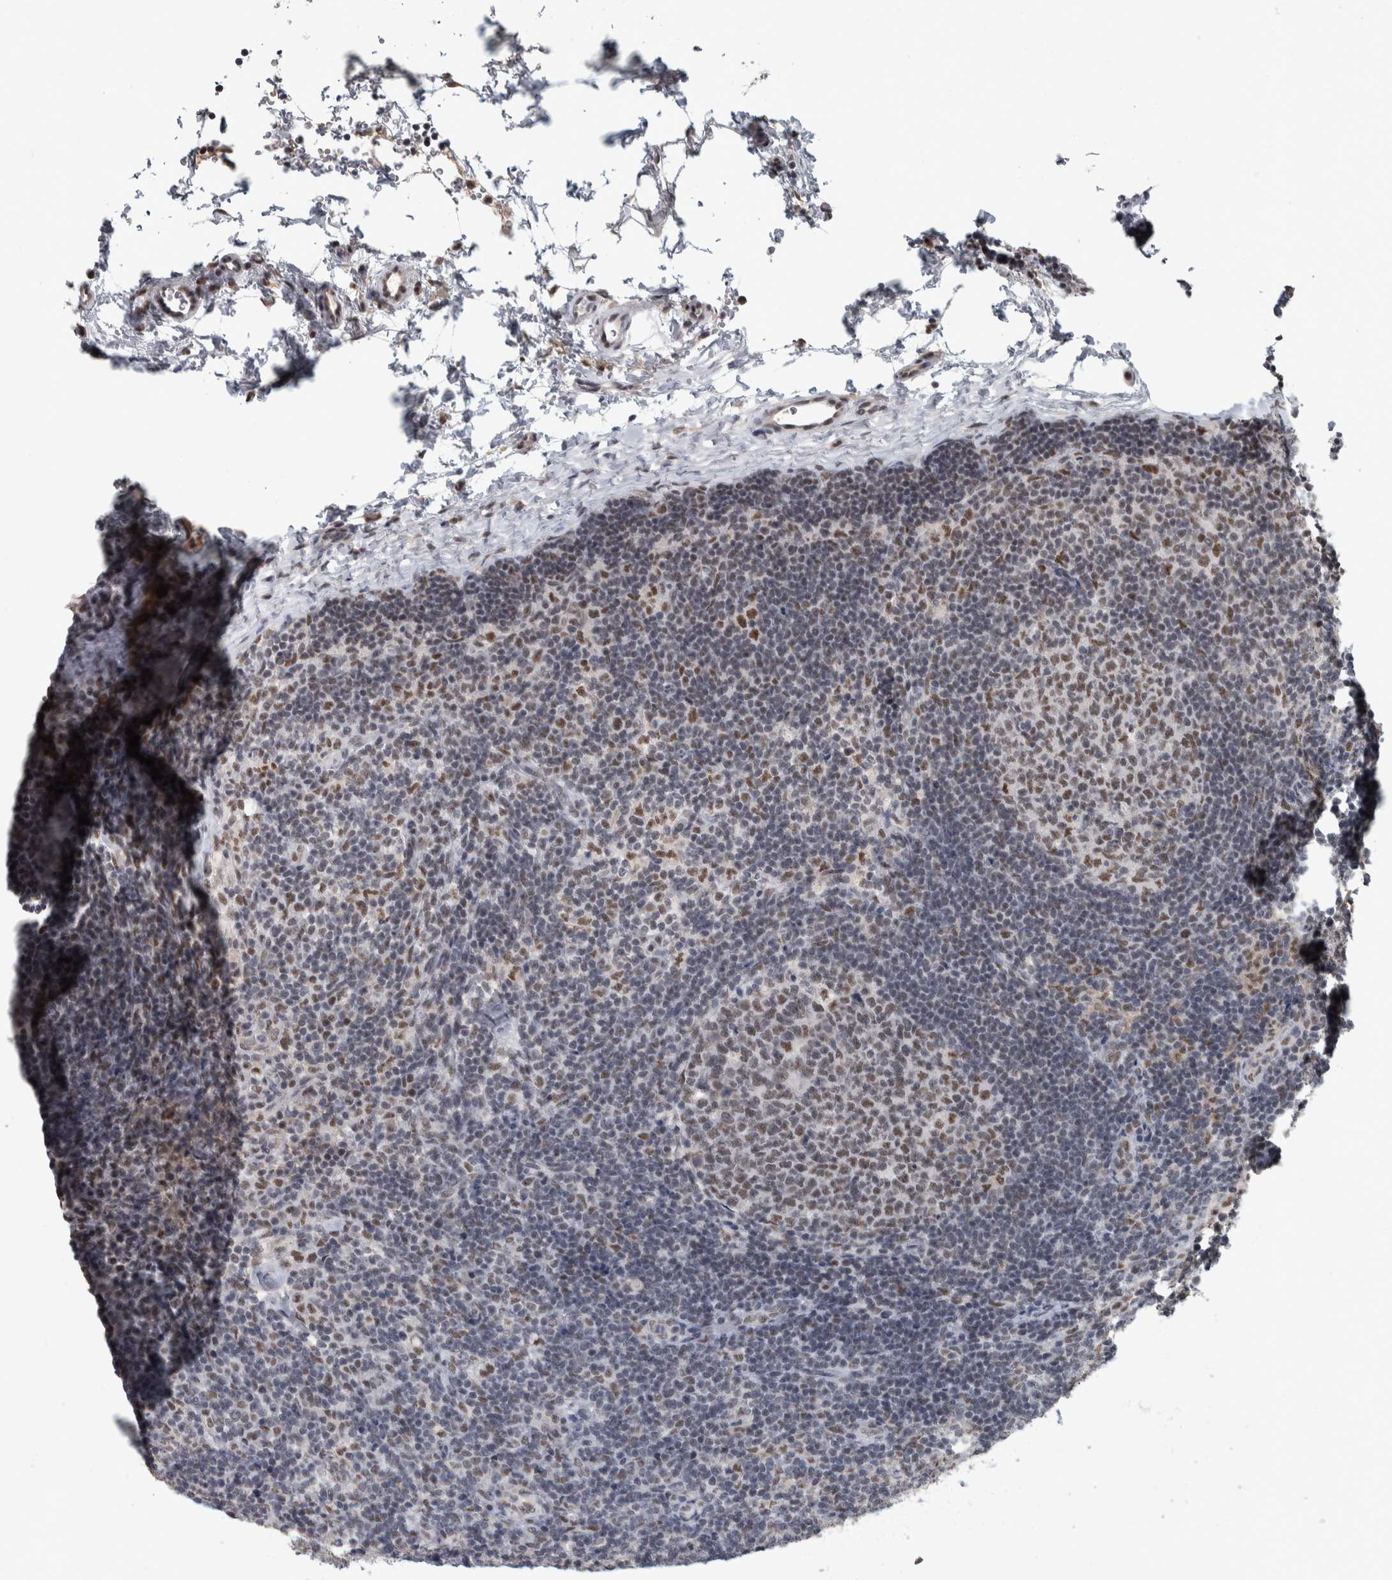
{"staining": {"intensity": "moderate", "quantity": ">75%", "location": "nuclear"}, "tissue": "lymph node", "cell_type": "Germinal center cells", "image_type": "normal", "snomed": [{"axis": "morphology", "description": "Normal tissue, NOS"}, {"axis": "topography", "description": "Lymph node"}], "caption": "Normal lymph node exhibits moderate nuclear expression in approximately >75% of germinal center cells, visualized by immunohistochemistry. Using DAB (3,3'-diaminobenzidine) (brown) and hematoxylin (blue) stains, captured at high magnification using brightfield microscopy.", "gene": "DDX42", "patient": {"sex": "female", "age": 22}}